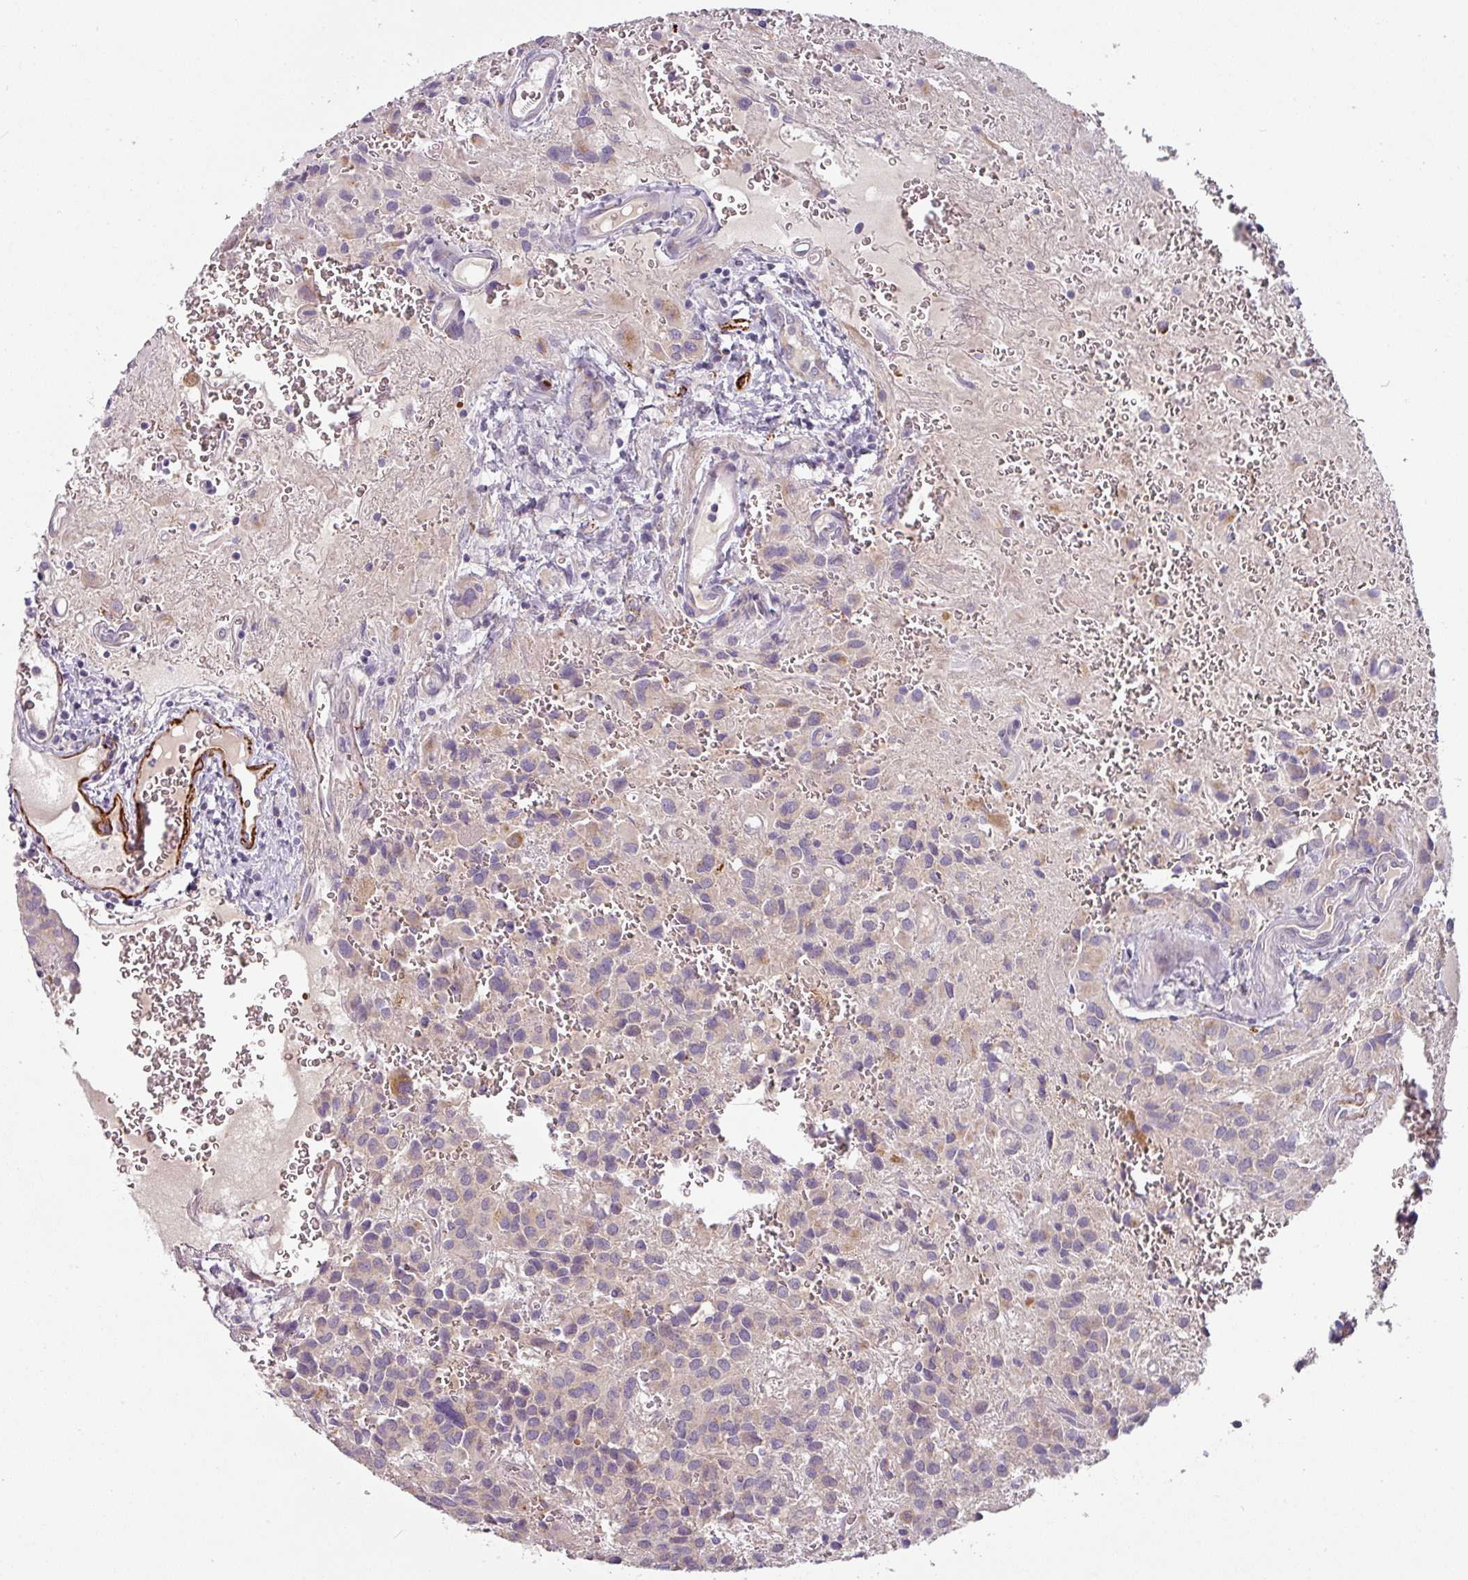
{"staining": {"intensity": "negative", "quantity": "none", "location": "none"}, "tissue": "glioma", "cell_type": "Tumor cells", "image_type": "cancer", "snomed": [{"axis": "morphology", "description": "Glioma, malignant, Low grade"}, {"axis": "topography", "description": "Brain"}], "caption": "A micrograph of glioma stained for a protein reveals no brown staining in tumor cells.", "gene": "PRODH2", "patient": {"sex": "male", "age": 56}}